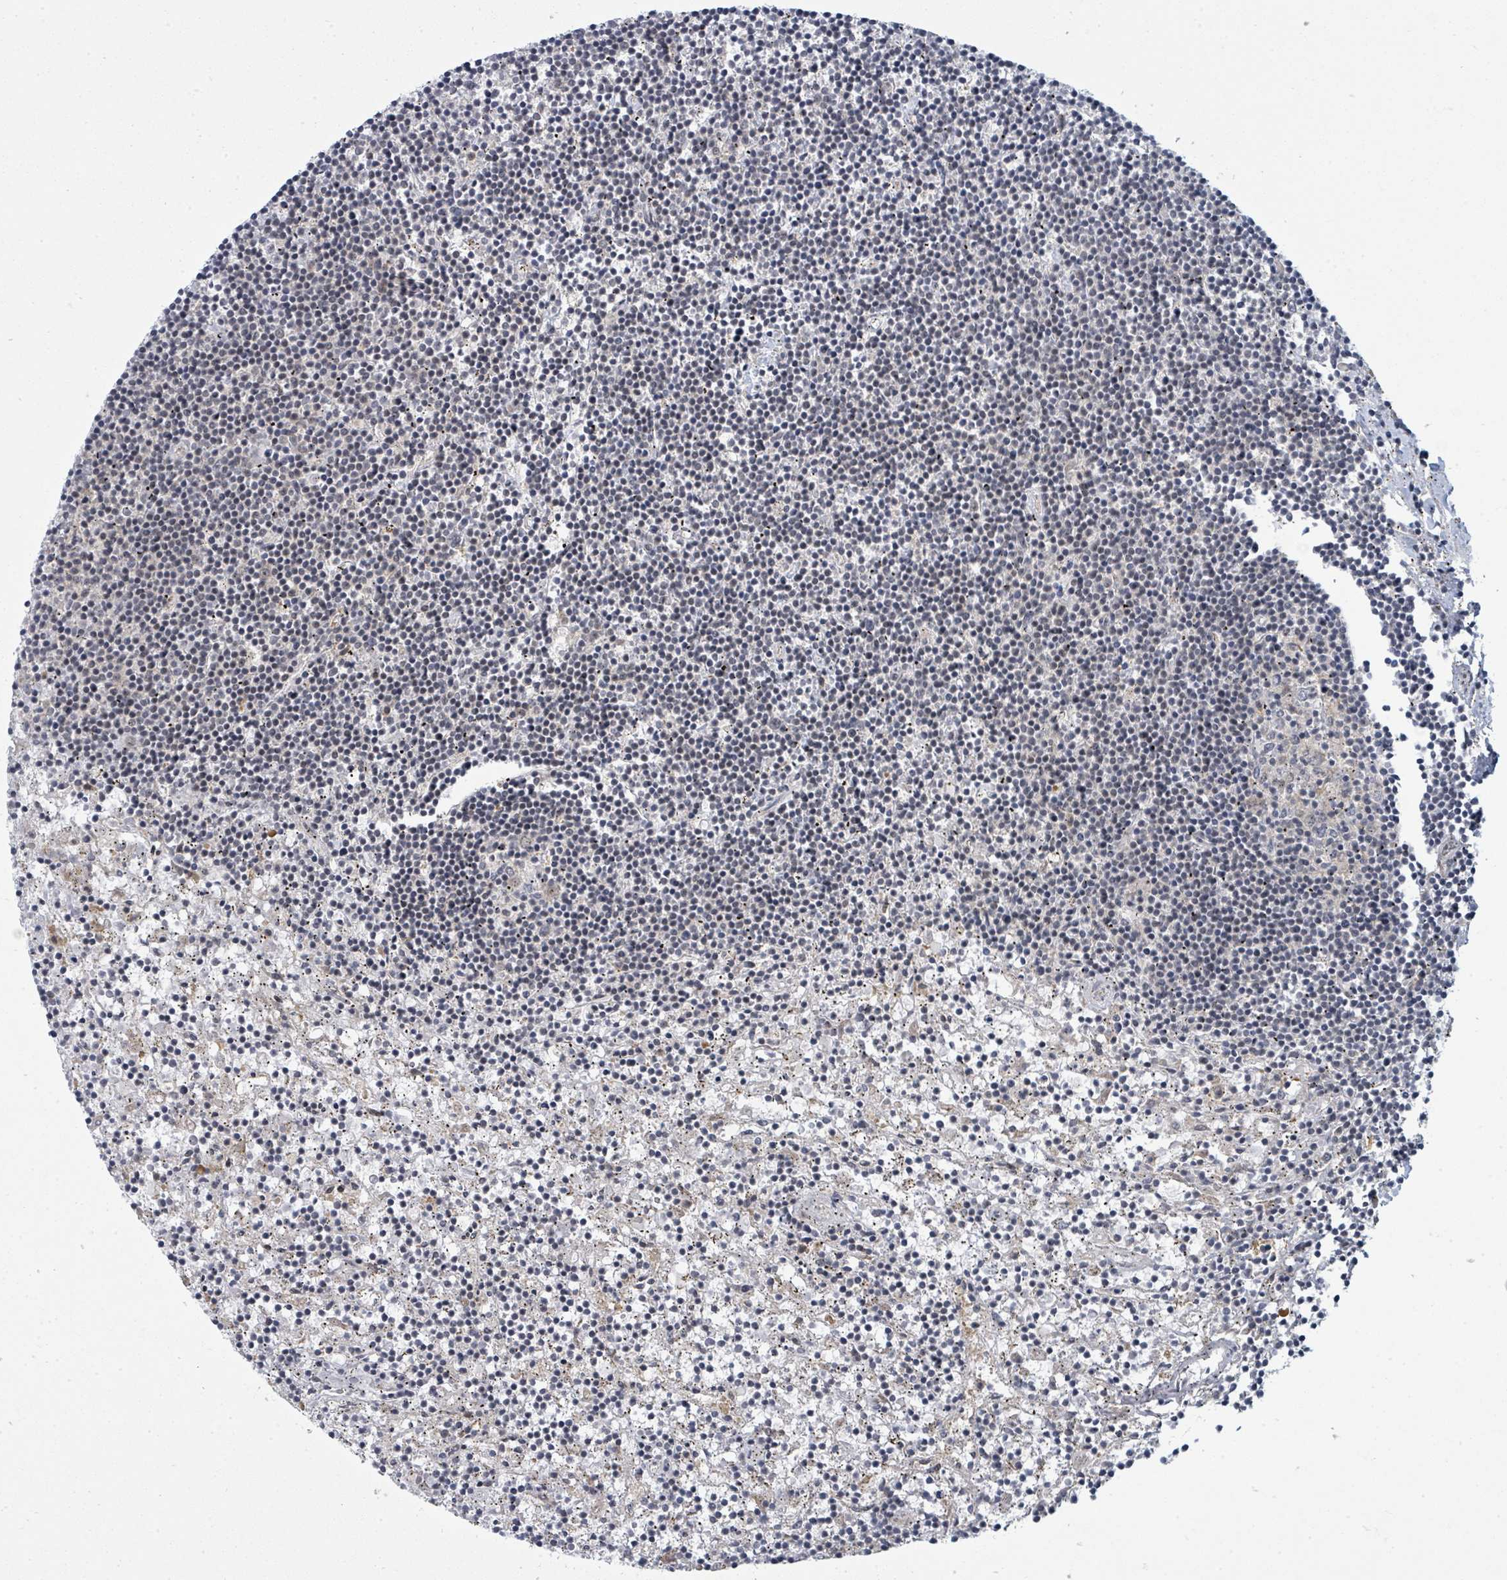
{"staining": {"intensity": "negative", "quantity": "none", "location": "none"}, "tissue": "lymphoma", "cell_type": "Tumor cells", "image_type": "cancer", "snomed": [{"axis": "morphology", "description": "Malignant lymphoma, non-Hodgkin's type, Low grade"}, {"axis": "topography", "description": "Spleen"}], "caption": "Lymphoma stained for a protein using immunohistochemistry (IHC) shows no positivity tumor cells.", "gene": "PSMG2", "patient": {"sex": "male", "age": 76}}